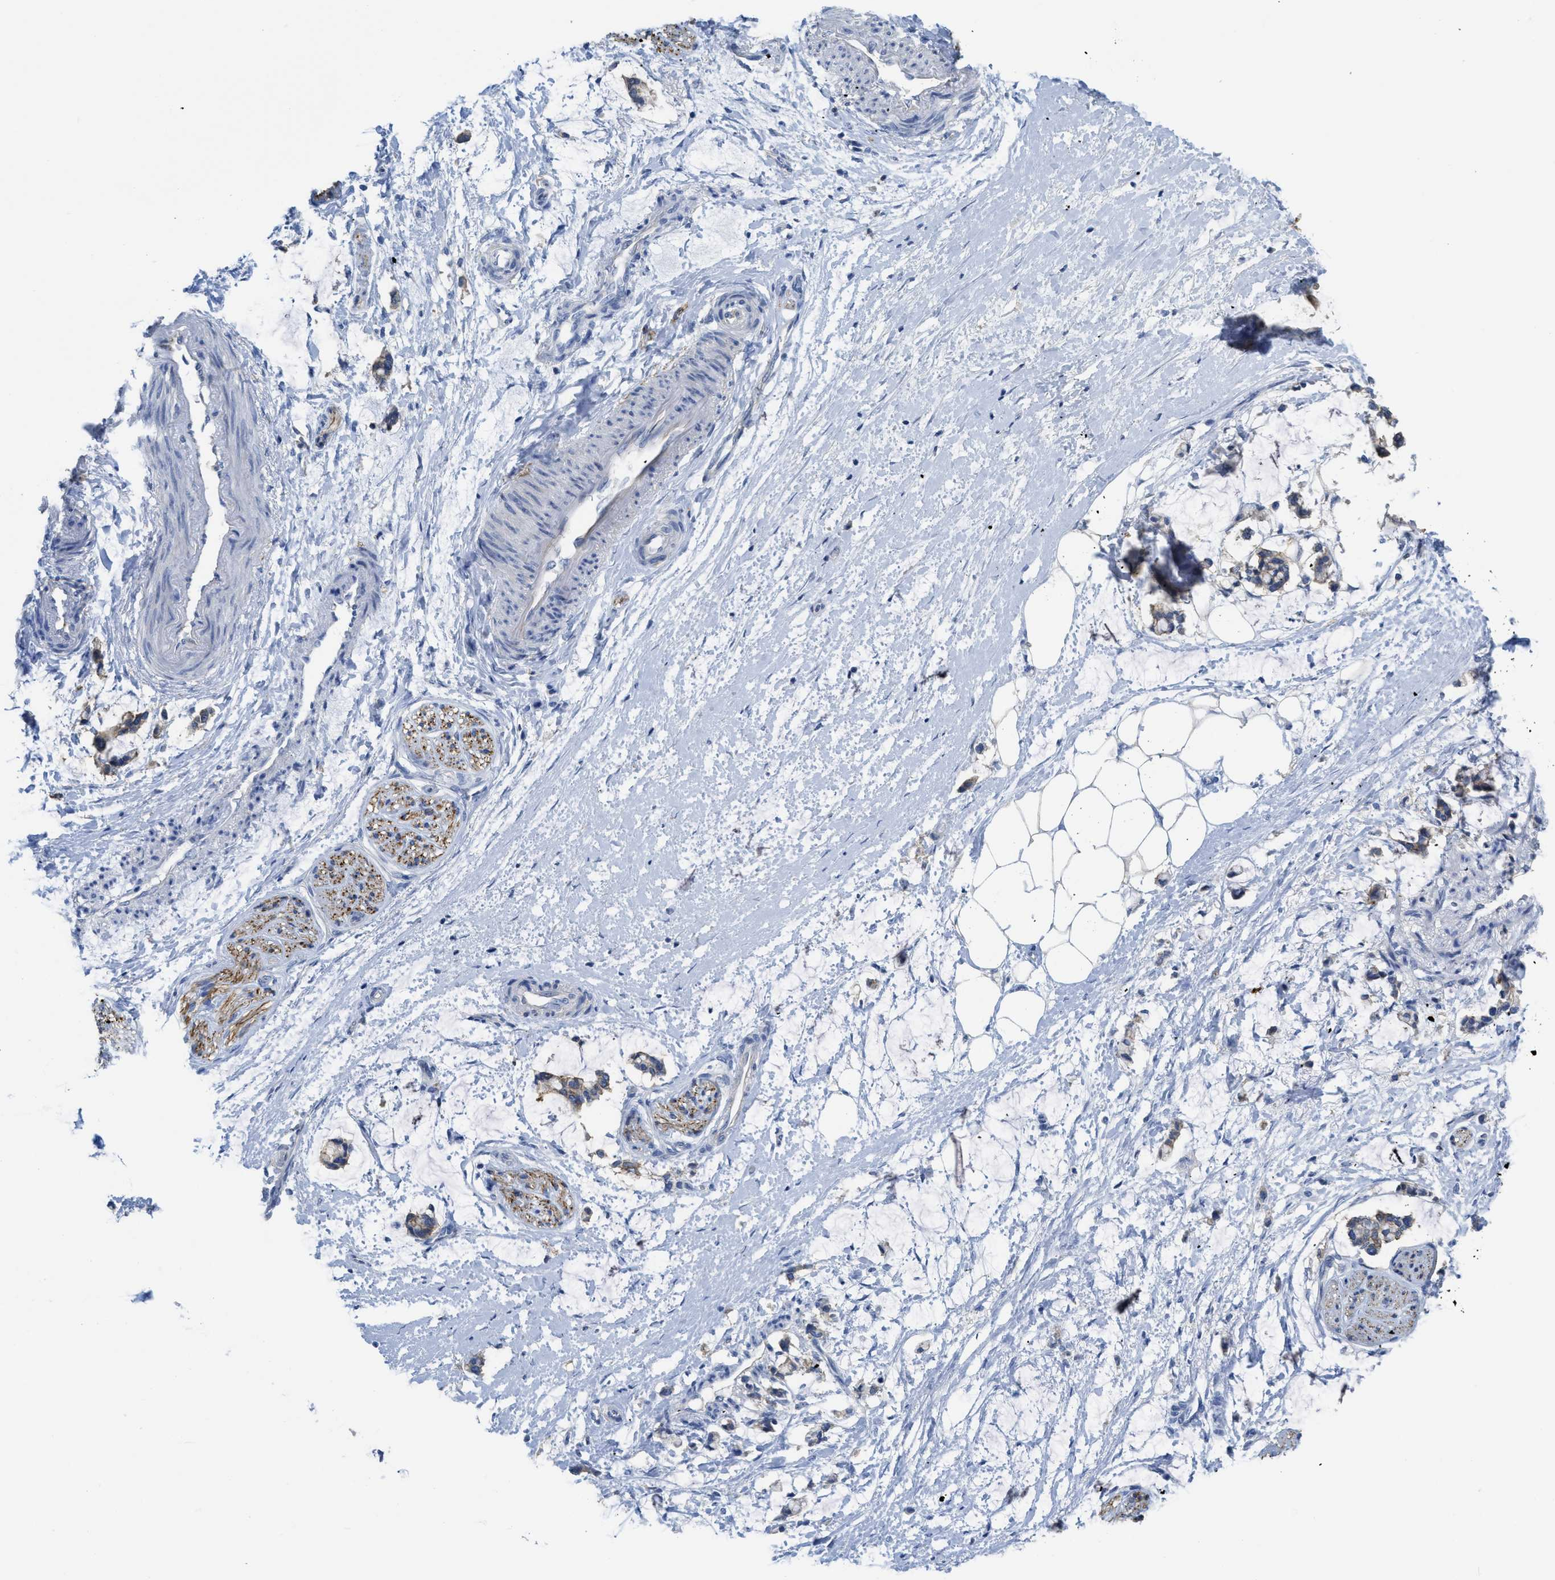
{"staining": {"intensity": "negative", "quantity": "none", "location": "none"}, "tissue": "adipose tissue", "cell_type": "Adipocytes", "image_type": "normal", "snomed": [{"axis": "morphology", "description": "Normal tissue, NOS"}, {"axis": "morphology", "description": "Adenocarcinoma, NOS"}, {"axis": "topography", "description": "Colon"}, {"axis": "topography", "description": "Peripheral nerve tissue"}], "caption": "Micrograph shows no significant protein staining in adipocytes of normal adipose tissue. The staining is performed using DAB (3,3'-diaminobenzidine) brown chromogen with nuclei counter-stained in using hematoxylin.", "gene": "CNNM4", "patient": {"sex": "male", "age": 14}}